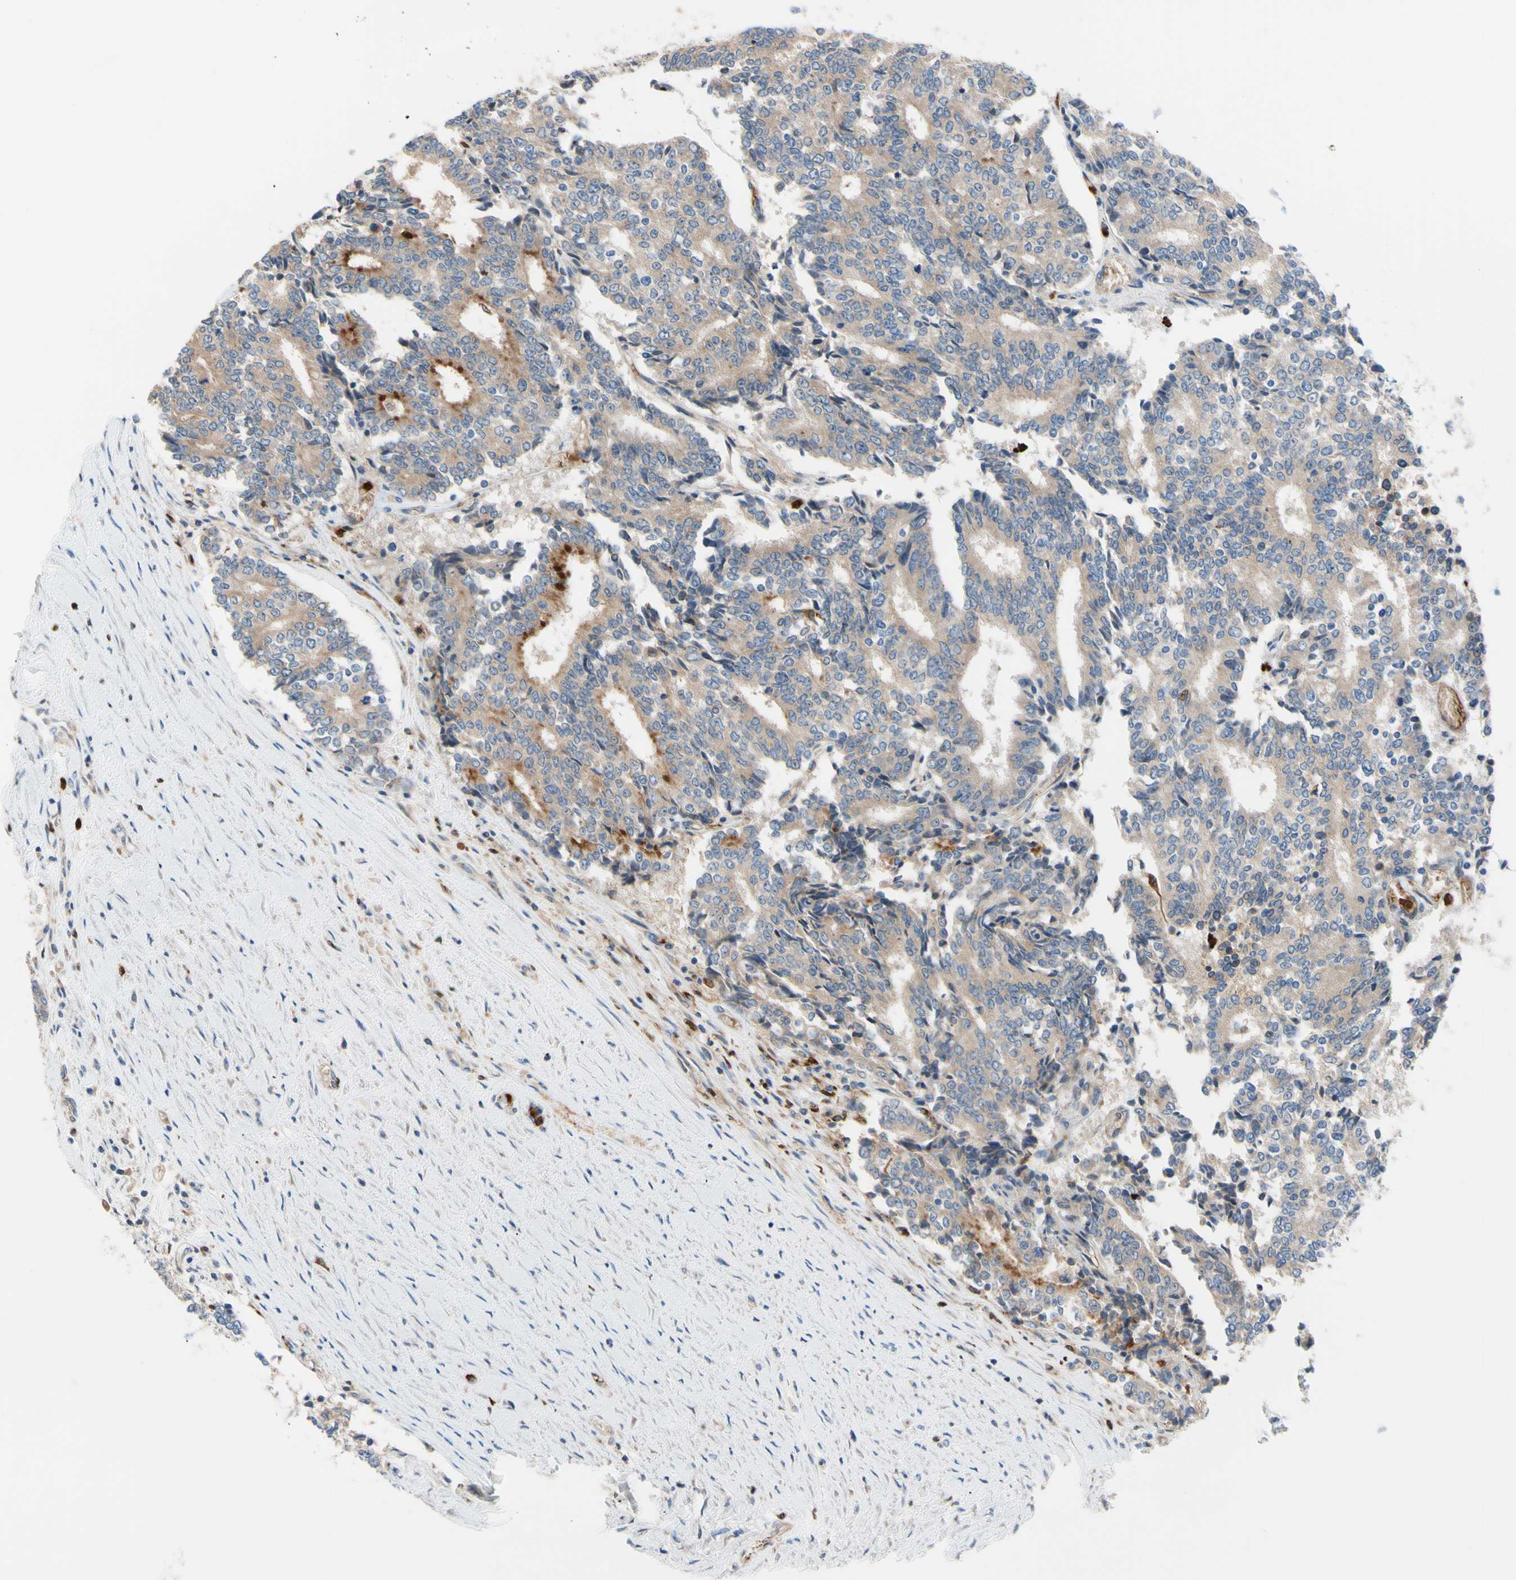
{"staining": {"intensity": "weak", "quantity": ">75%", "location": "cytoplasmic/membranous"}, "tissue": "prostate cancer", "cell_type": "Tumor cells", "image_type": "cancer", "snomed": [{"axis": "morphology", "description": "Normal tissue, NOS"}, {"axis": "morphology", "description": "Adenocarcinoma, High grade"}, {"axis": "topography", "description": "Prostate"}, {"axis": "topography", "description": "Seminal veicle"}], "caption": "Immunohistochemistry photomicrograph of adenocarcinoma (high-grade) (prostate) stained for a protein (brown), which exhibits low levels of weak cytoplasmic/membranous positivity in approximately >75% of tumor cells.", "gene": "USP9X", "patient": {"sex": "male", "age": 55}}